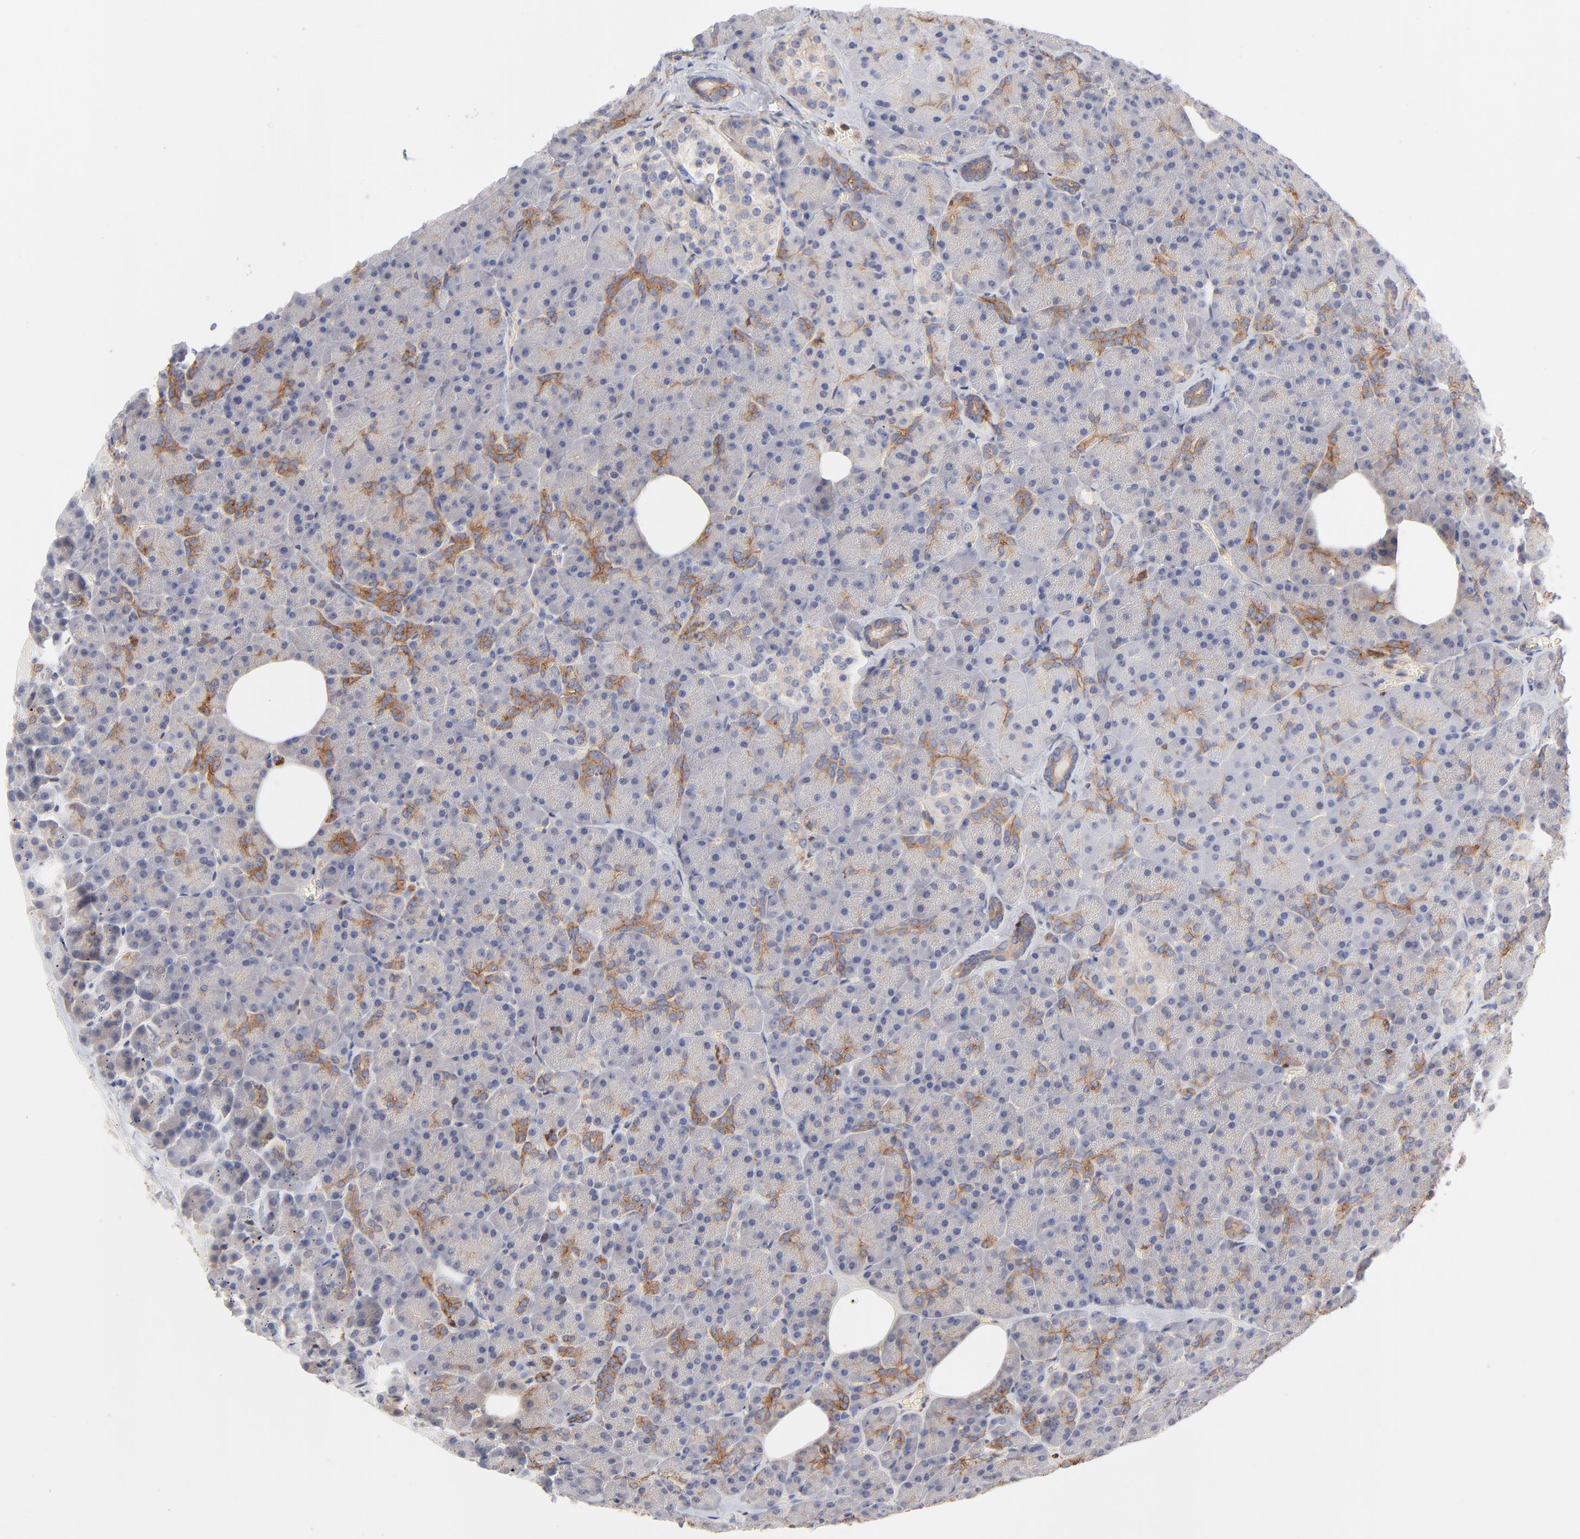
{"staining": {"intensity": "moderate", "quantity": "<25%", "location": "cytoplasmic/membranous"}, "tissue": "pancreas", "cell_type": "Exocrine glandular cells", "image_type": "normal", "snomed": [{"axis": "morphology", "description": "Normal tissue, NOS"}, {"axis": "topography", "description": "Pancreas"}], "caption": "DAB (3,3'-diaminobenzidine) immunohistochemical staining of unremarkable pancreas displays moderate cytoplasmic/membranous protein staining in about <25% of exocrine glandular cells. (brown staining indicates protein expression, while blue staining denotes nuclei).", "gene": "ARHGEF6", "patient": {"sex": "female", "age": 35}}